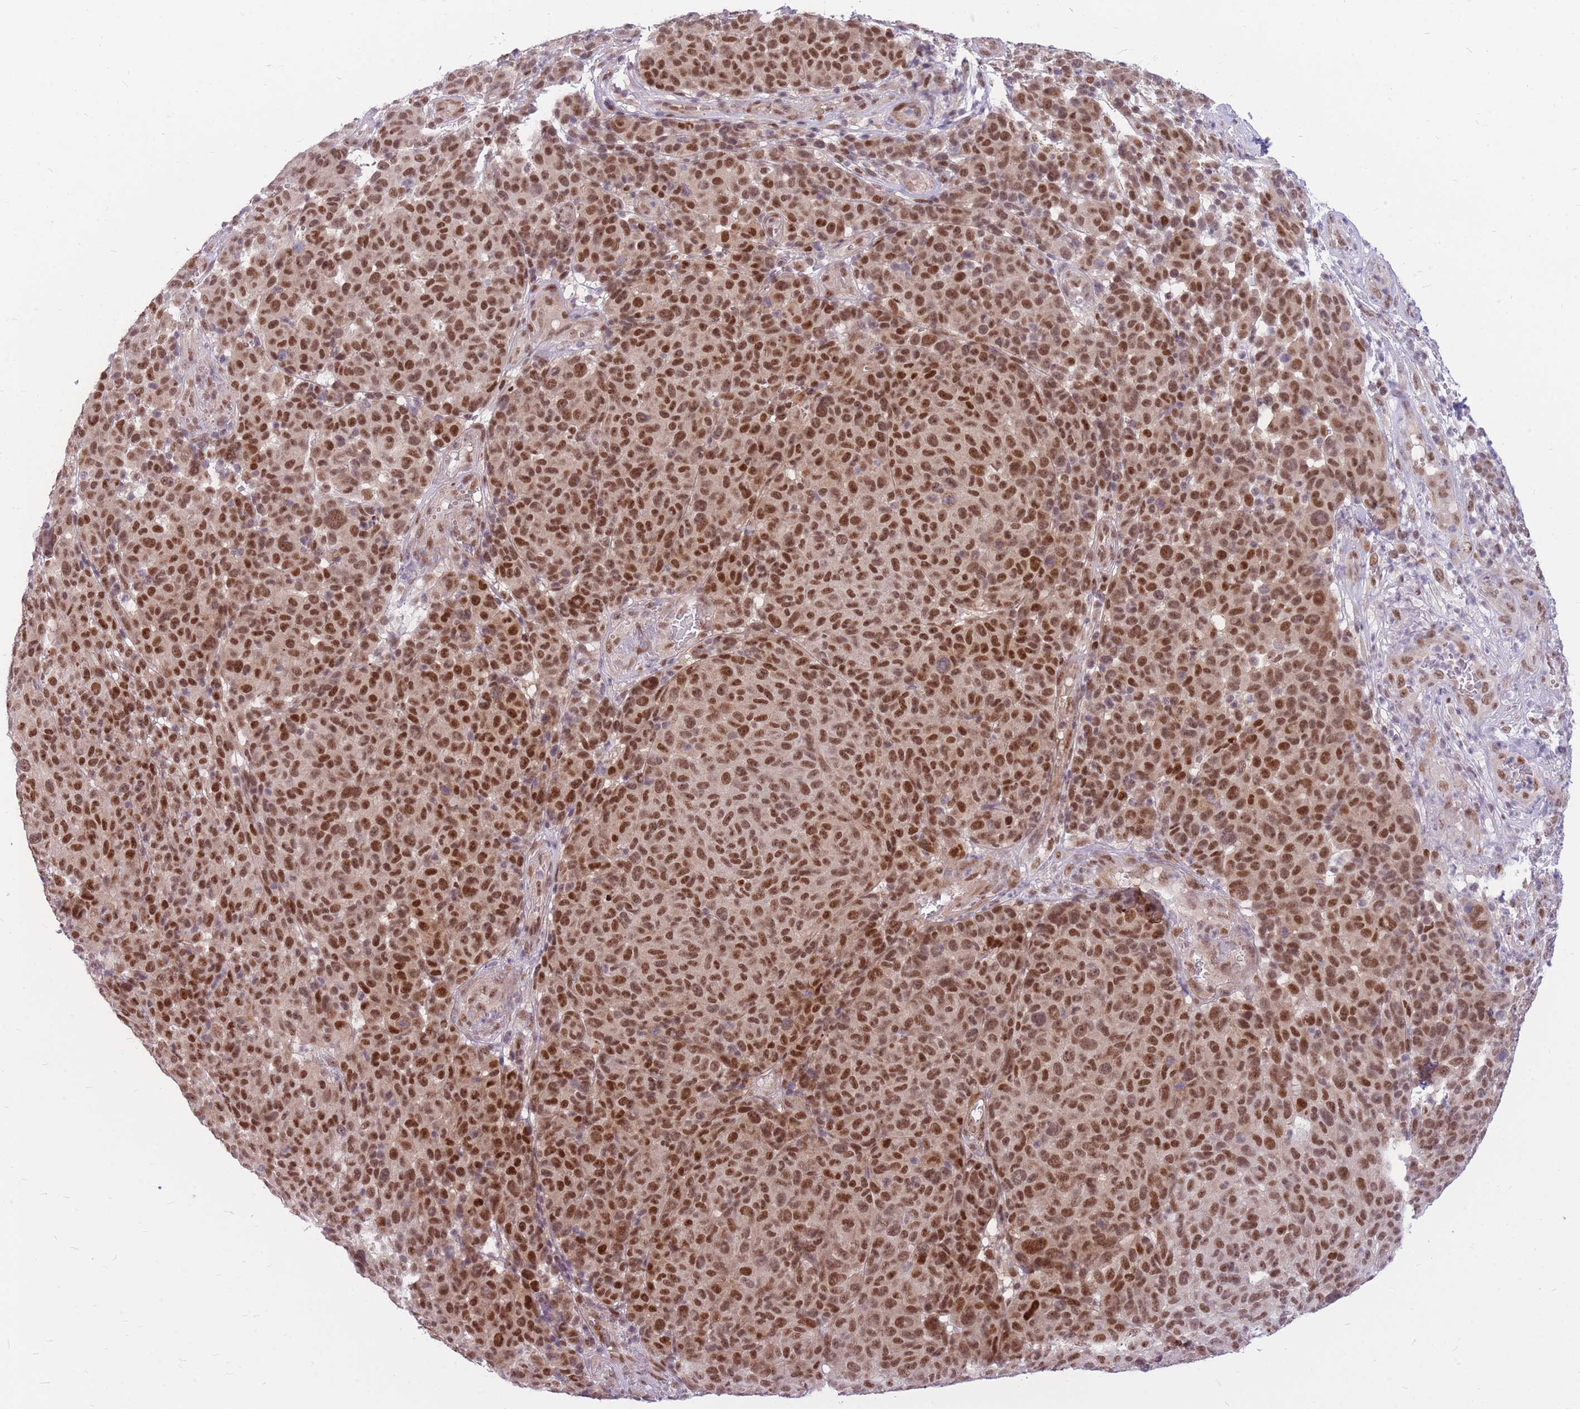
{"staining": {"intensity": "strong", "quantity": ">75%", "location": "nuclear"}, "tissue": "melanoma", "cell_type": "Tumor cells", "image_type": "cancer", "snomed": [{"axis": "morphology", "description": "Malignant melanoma, NOS"}, {"axis": "topography", "description": "Skin"}], "caption": "Strong nuclear protein positivity is appreciated in about >75% of tumor cells in malignant melanoma. Using DAB (brown) and hematoxylin (blue) stains, captured at high magnification using brightfield microscopy.", "gene": "ERCC2", "patient": {"sex": "male", "age": 49}}